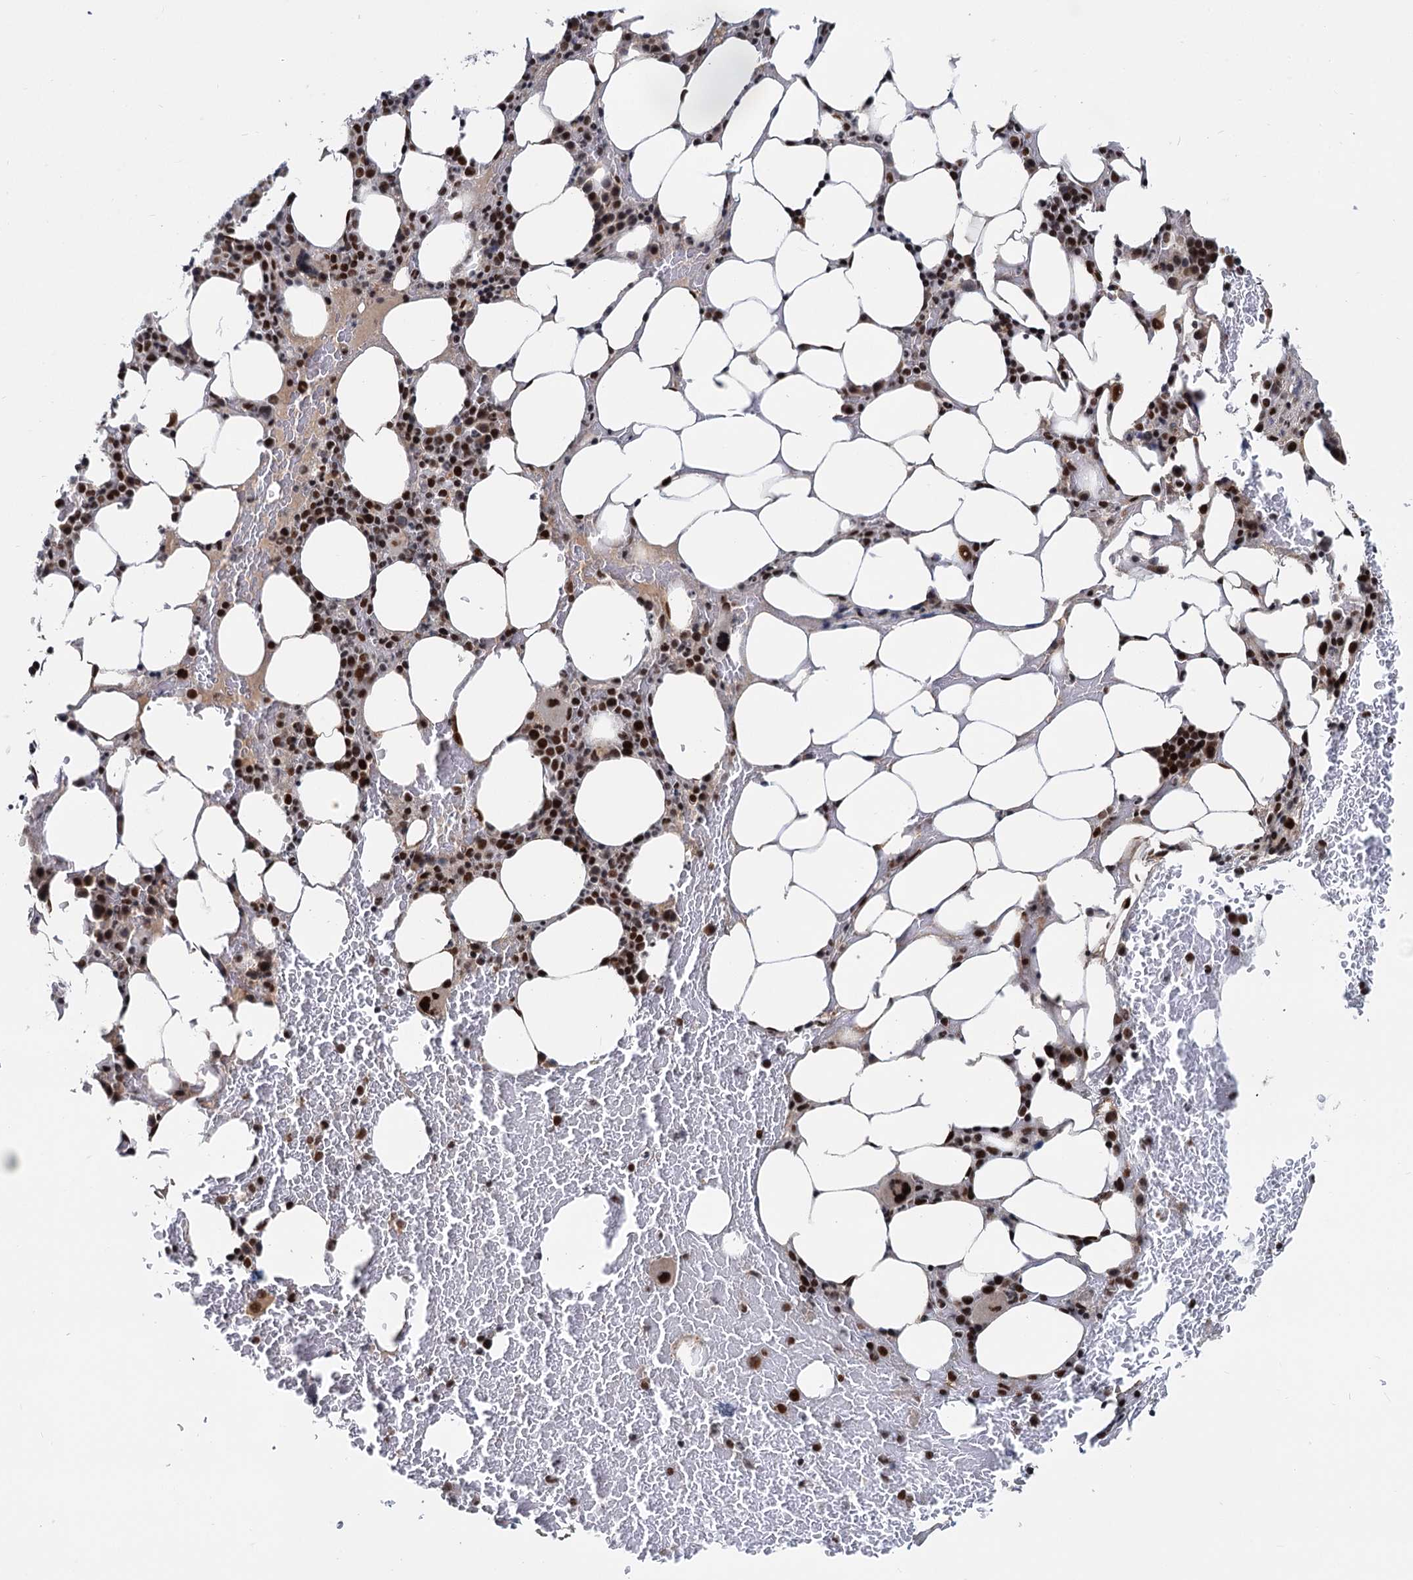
{"staining": {"intensity": "strong", "quantity": ">75%", "location": "nuclear"}, "tissue": "bone marrow", "cell_type": "Hematopoietic cells", "image_type": "normal", "snomed": [{"axis": "morphology", "description": "Normal tissue, NOS"}, {"axis": "topography", "description": "Bone marrow"}], "caption": "Immunohistochemistry (IHC) photomicrograph of normal bone marrow: bone marrow stained using IHC exhibits high levels of strong protein expression localized specifically in the nuclear of hematopoietic cells, appearing as a nuclear brown color.", "gene": "WBP4", "patient": {"sex": "male", "age": 78}}